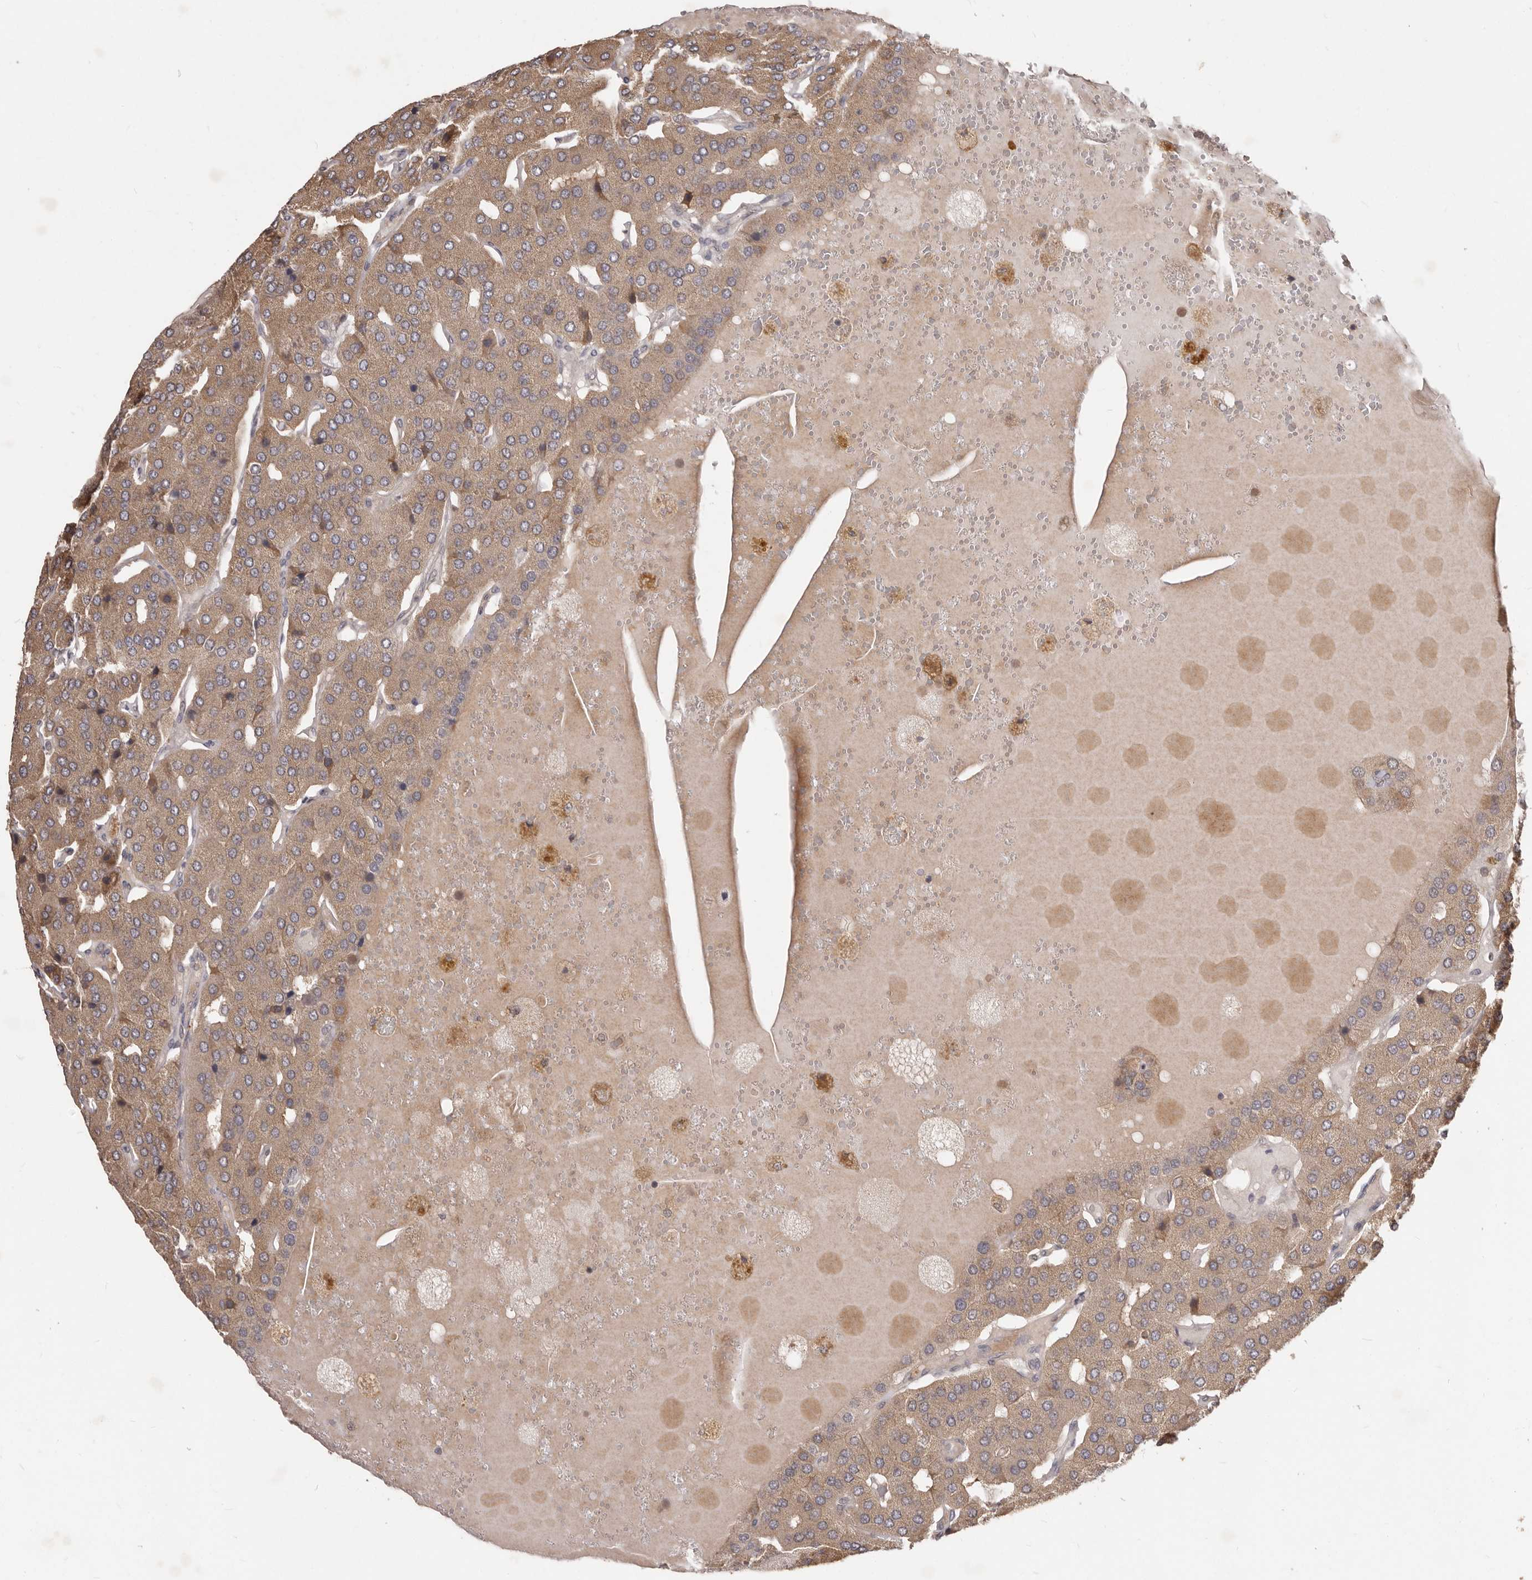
{"staining": {"intensity": "moderate", "quantity": ">75%", "location": "cytoplasmic/membranous"}, "tissue": "parathyroid gland", "cell_type": "Glandular cells", "image_type": "normal", "snomed": [{"axis": "morphology", "description": "Normal tissue, NOS"}, {"axis": "morphology", "description": "Adenoma, NOS"}, {"axis": "topography", "description": "Parathyroid gland"}], "caption": "The micrograph reveals staining of unremarkable parathyroid gland, revealing moderate cytoplasmic/membranous protein expression (brown color) within glandular cells.", "gene": "MTO1", "patient": {"sex": "female", "age": 86}}